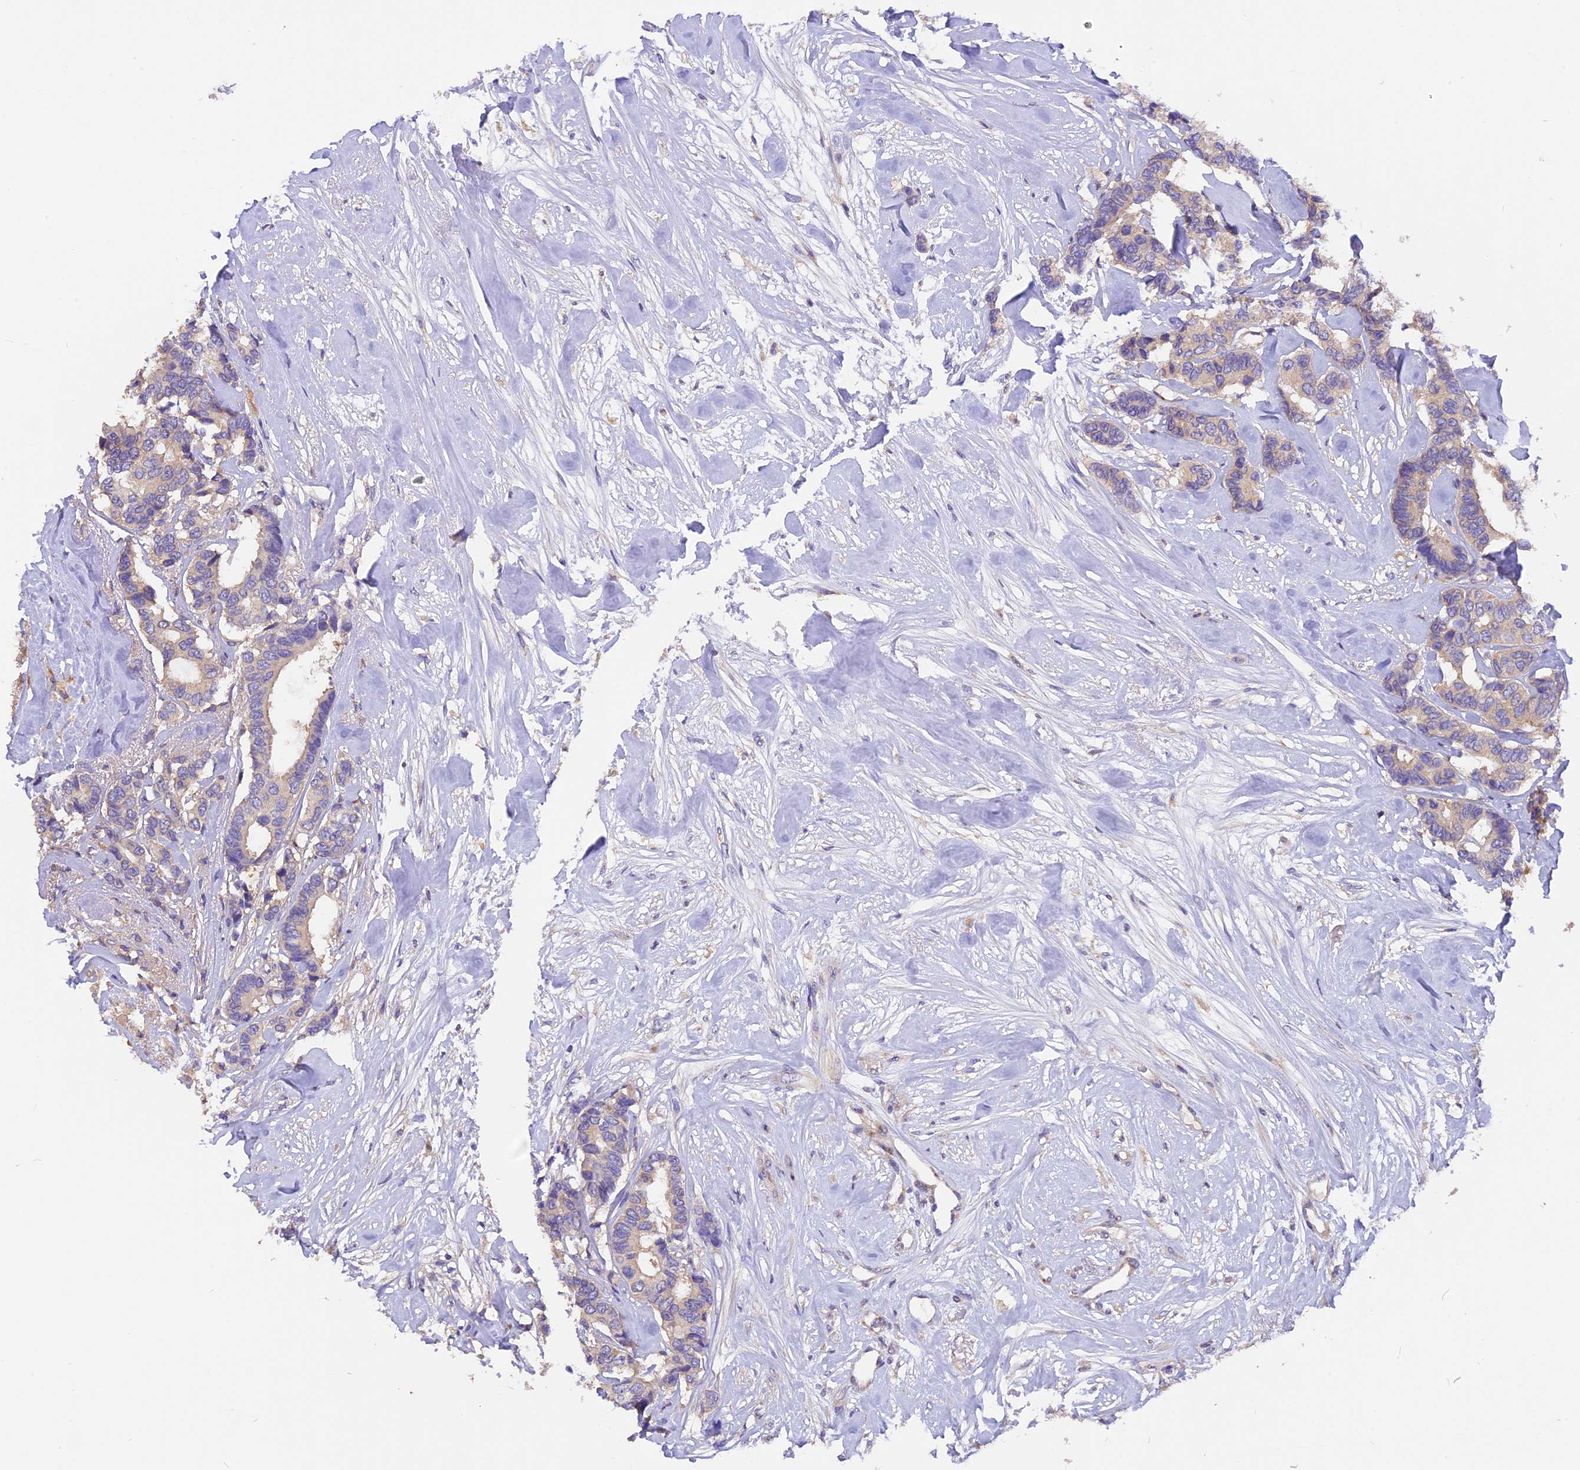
{"staining": {"intensity": "negative", "quantity": "none", "location": "none"}, "tissue": "breast cancer", "cell_type": "Tumor cells", "image_type": "cancer", "snomed": [{"axis": "morphology", "description": "Duct carcinoma"}, {"axis": "topography", "description": "Breast"}], "caption": "Immunohistochemistry histopathology image of neoplastic tissue: human breast cancer stained with DAB (3,3'-diaminobenzidine) exhibits no significant protein staining in tumor cells.", "gene": "AP3B2", "patient": {"sex": "female", "age": 87}}